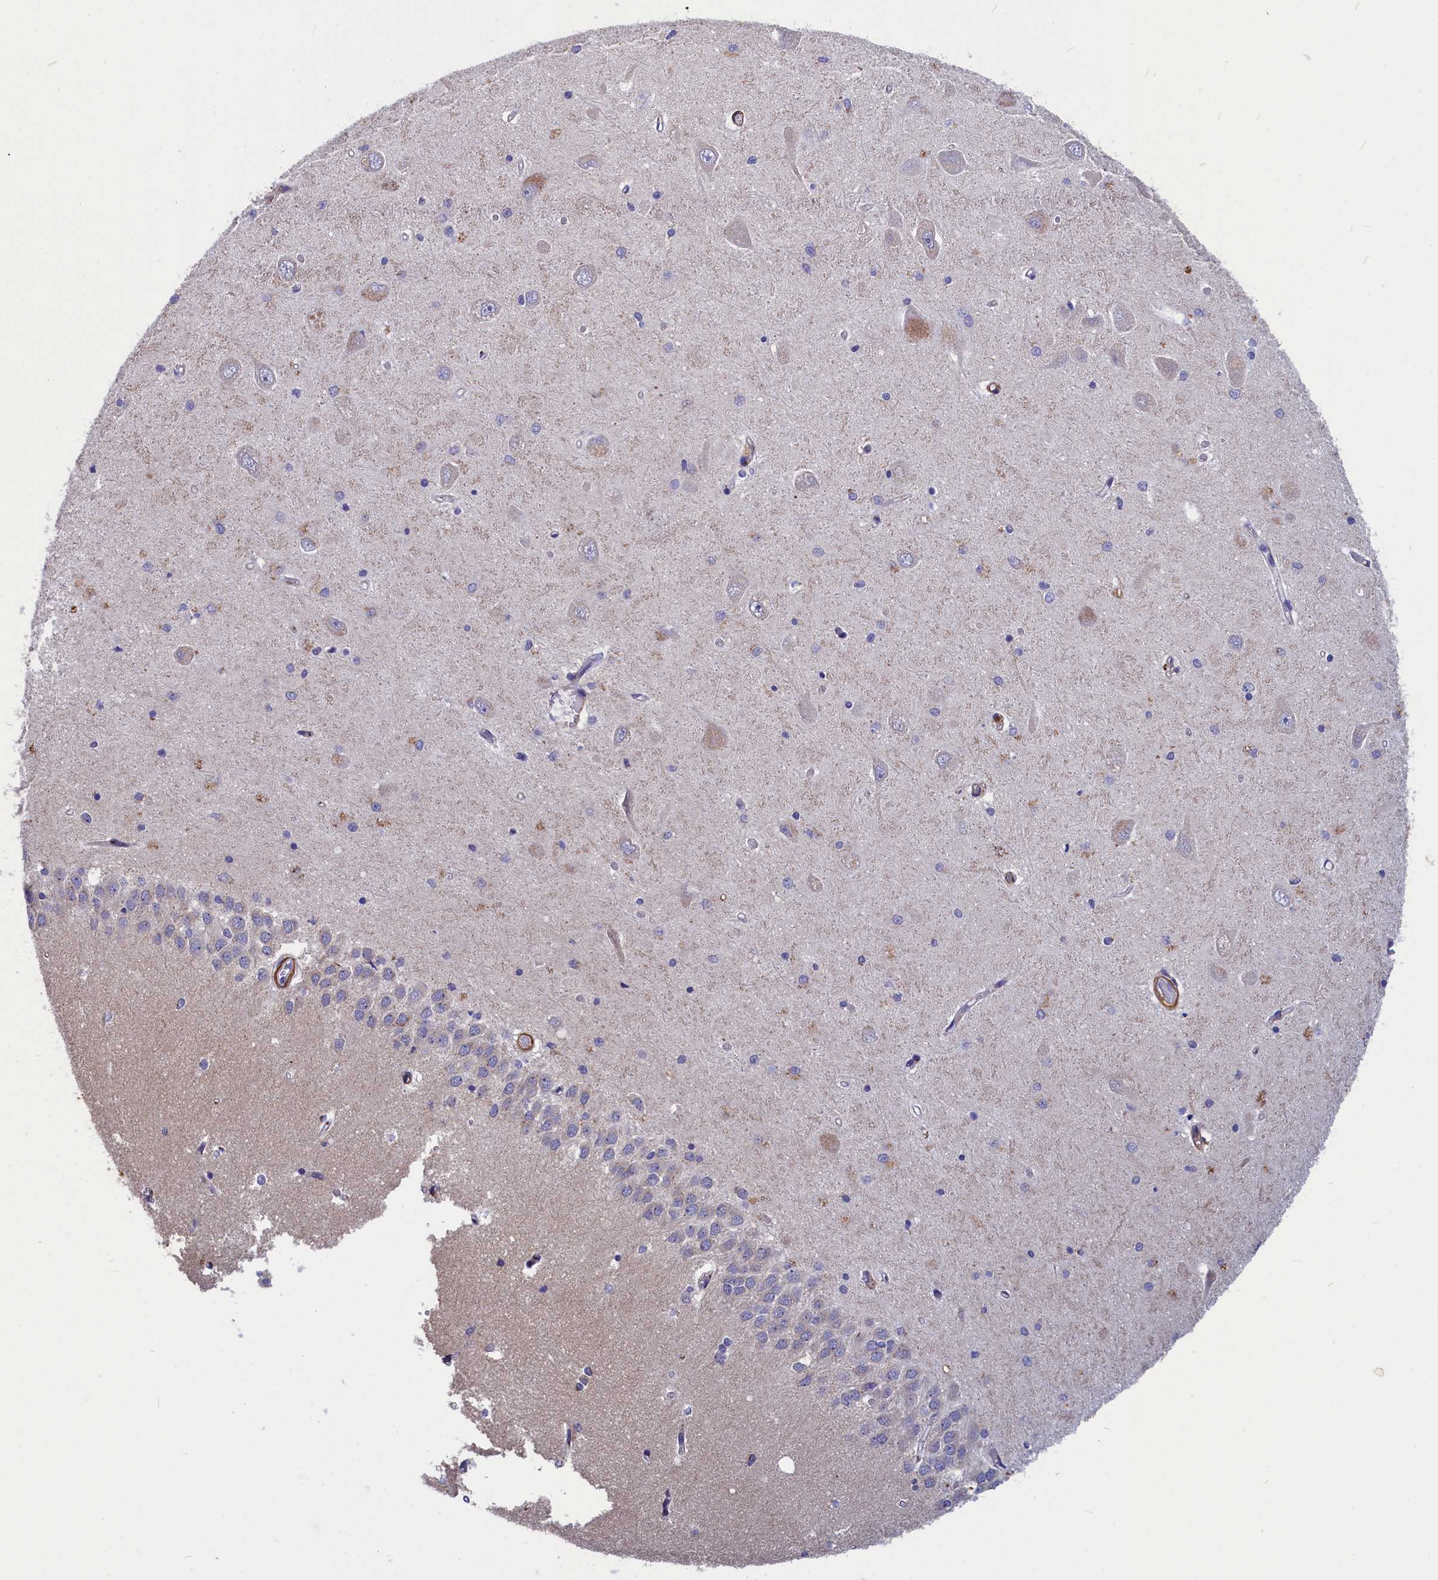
{"staining": {"intensity": "negative", "quantity": "none", "location": "none"}, "tissue": "hippocampus", "cell_type": "Glial cells", "image_type": "normal", "snomed": [{"axis": "morphology", "description": "Normal tissue, NOS"}, {"axis": "topography", "description": "Hippocampus"}], "caption": "Glial cells are negative for protein expression in unremarkable human hippocampus. Brightfield microscopy of immunohistochemistry (IHC) stained with DAB (3,3'-diaminobenzidine) (brown) and hematoxylin (blue), captured at high magnification.", "gene": "TUBGCP4", "patient": {"sex": "male", "age": 45}}